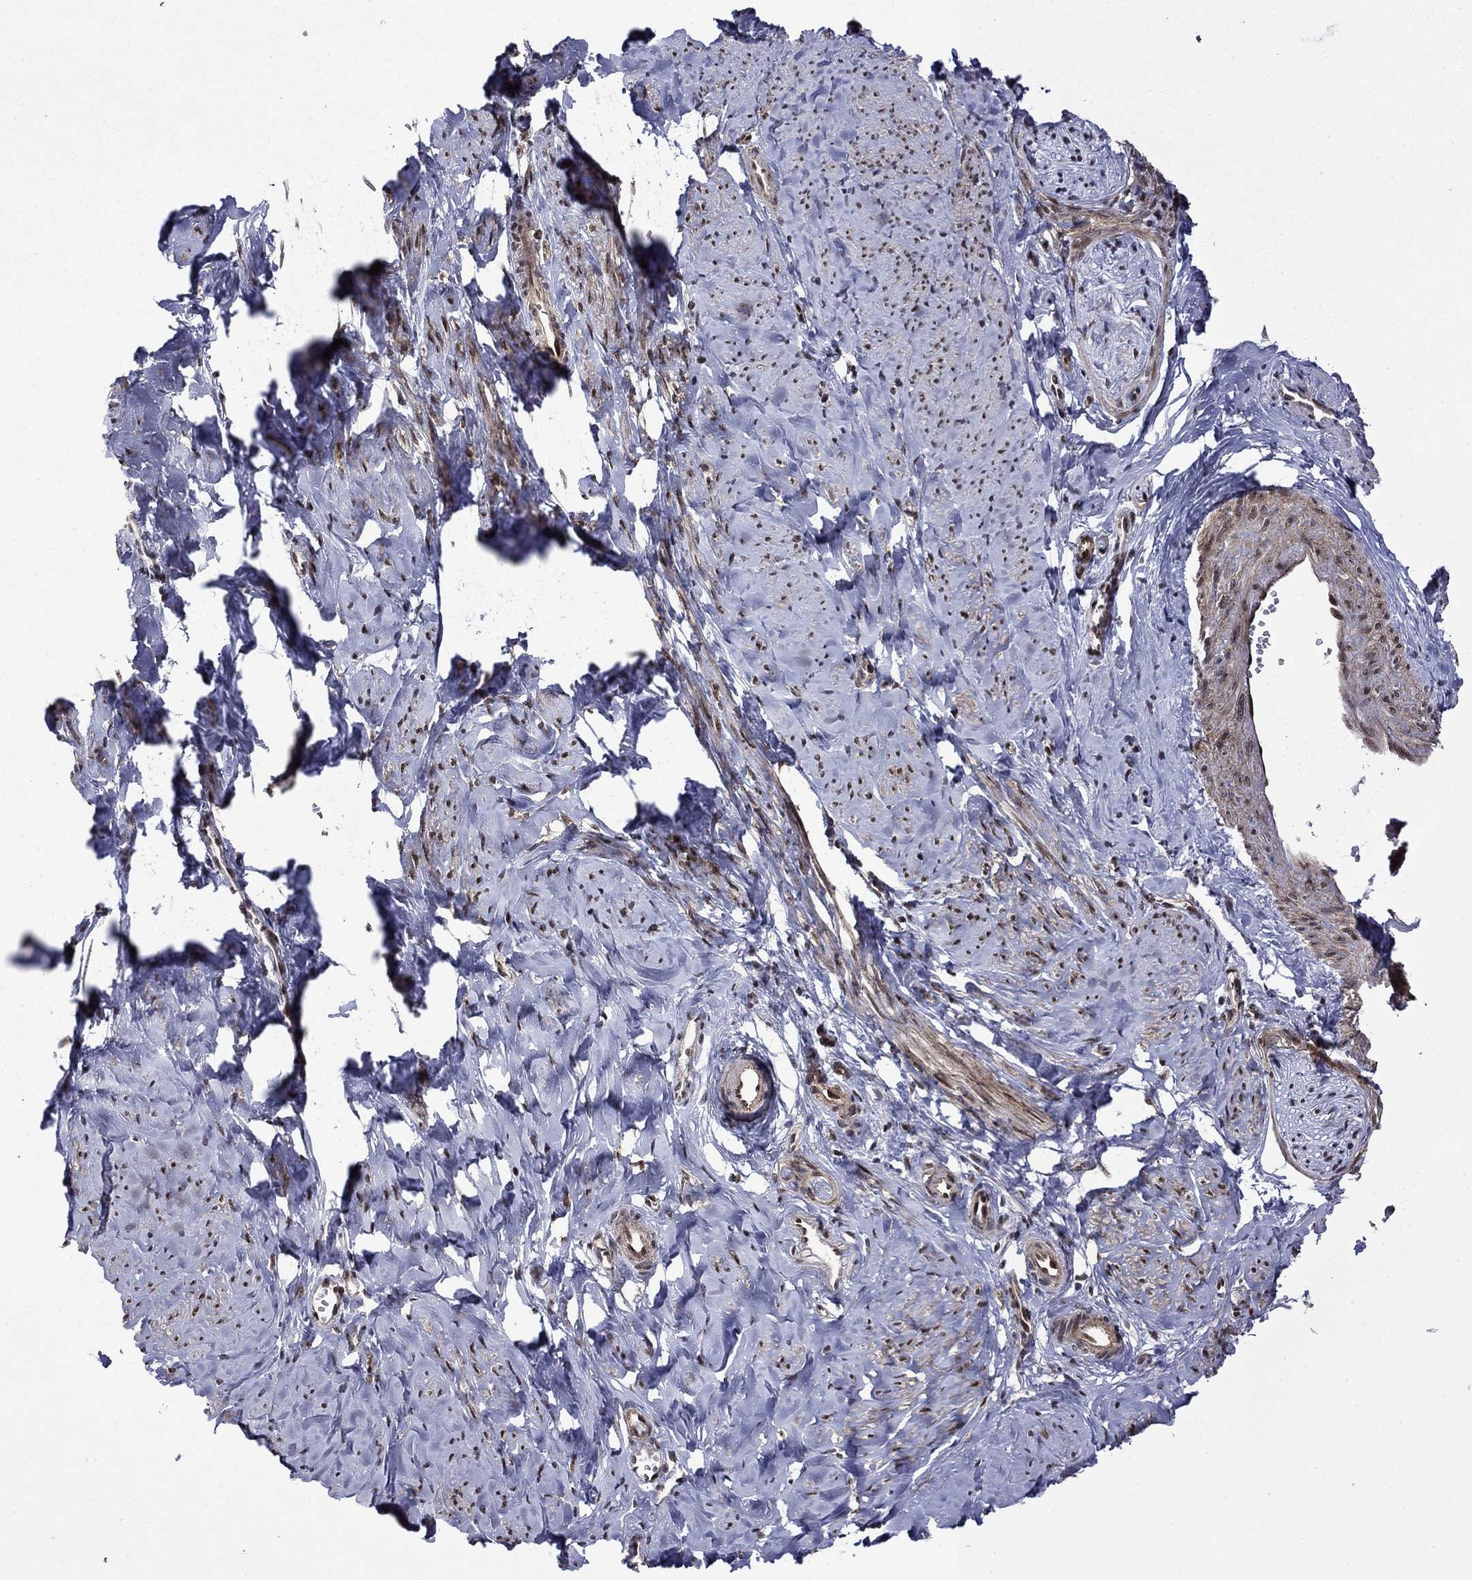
{"staining": {"intensity": "moderate", "quantity": "<25%", "location": "cytoplasmic/membranous"}, "tissue": "smooth muscle", "cell_type": "Smooth muscle cells", "image_type": "normal", "snomed": [{"axis": "morphology", "description": "Normal tissue, NOS"}, {"axis": "topography", "description": "Smooth muscle"}], "caption": "DAB (3,3'-diaminobenzidine) immunohistochemical staining of benign smooth muscle reveals moderate cytoplasmic/membranous protein expression in approximately <25% of smooth muscle cells.", "gene": "SURF2", "patient": {"sex": "female", "age": 48}}